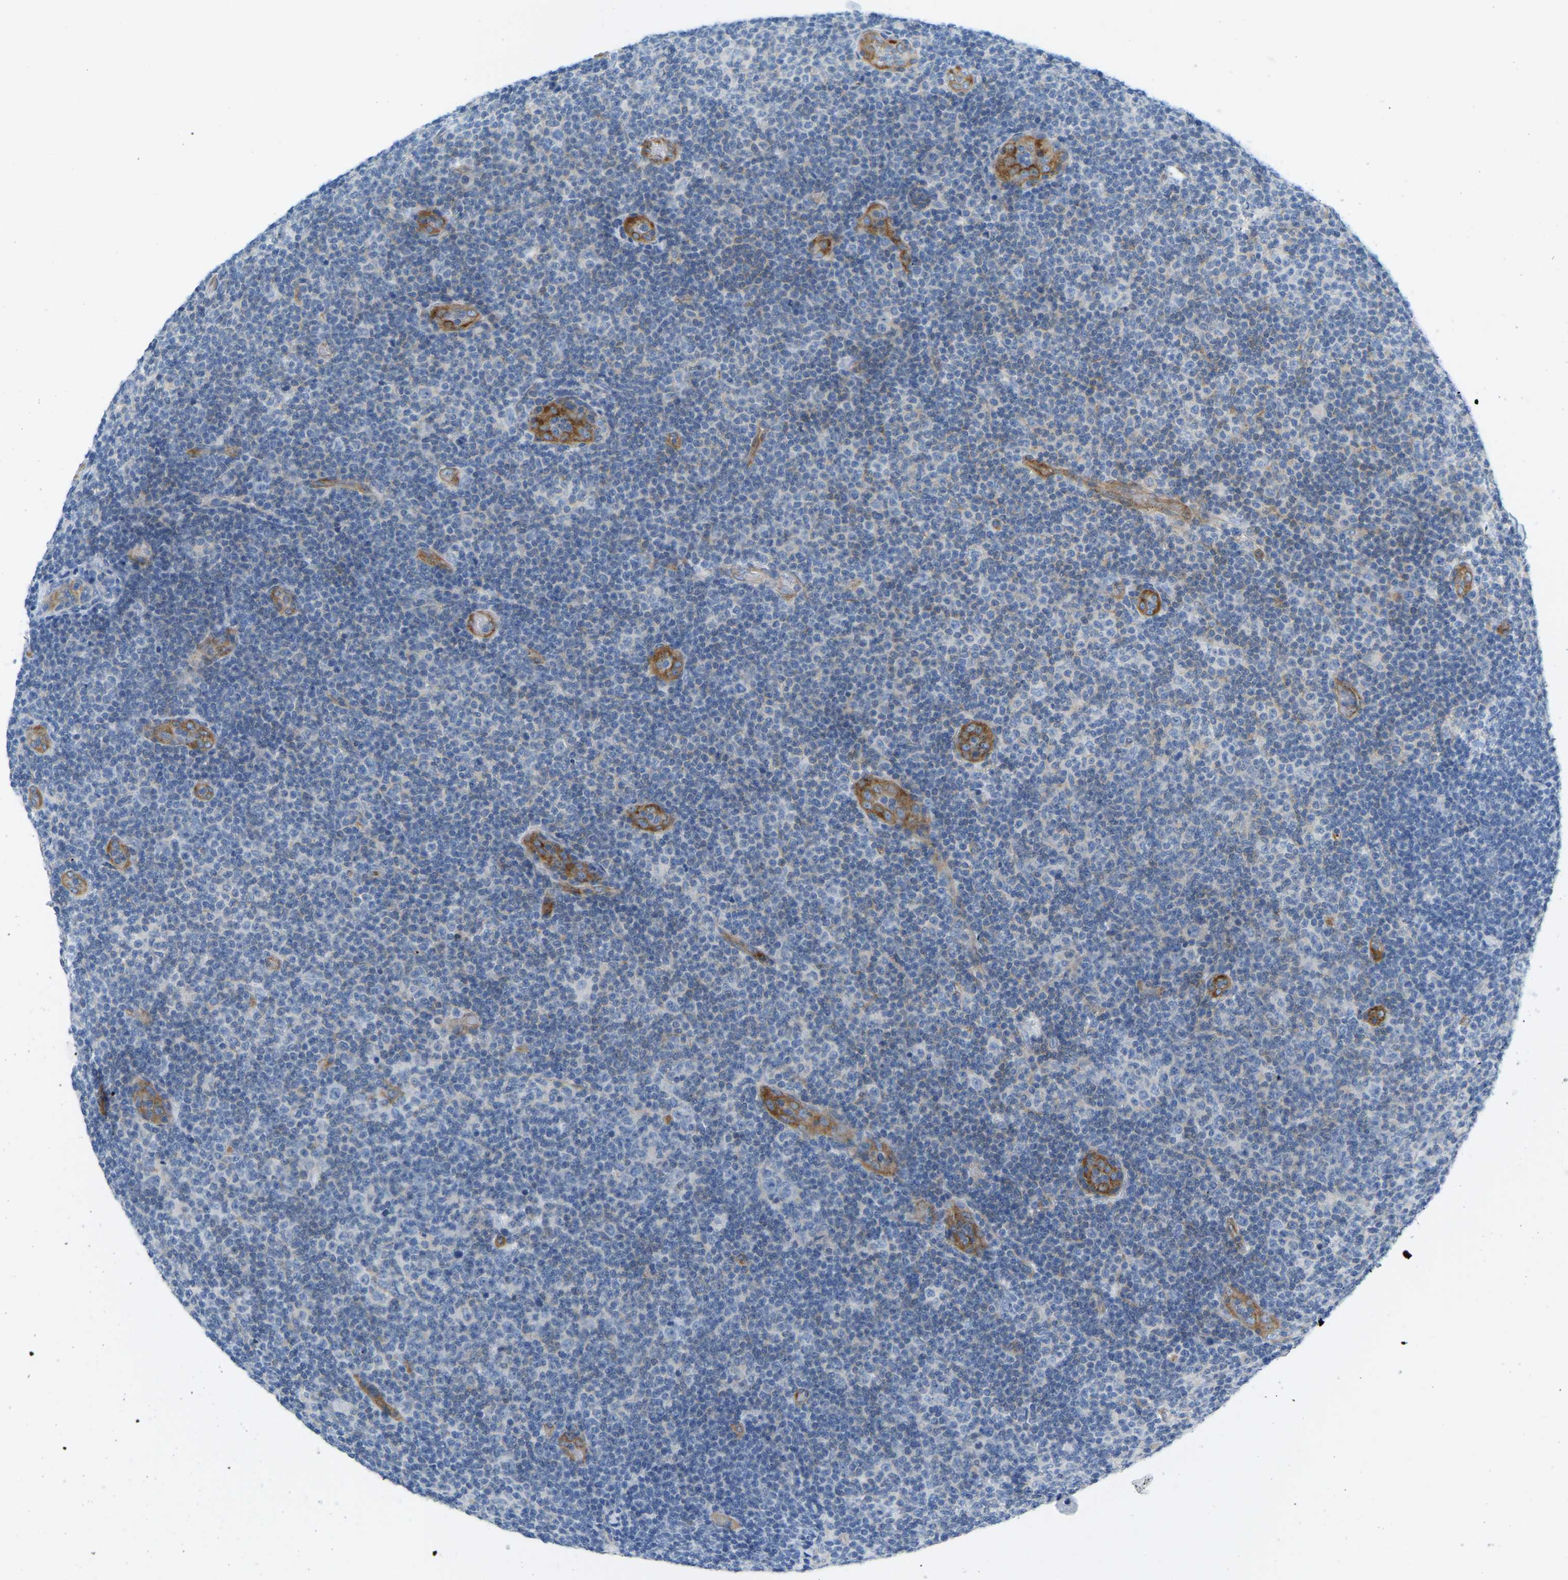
{"staining": {"intensity": "negative", "quantity": "none", "location": "none"}, "tissue": "lymphoma", "cell_type": "Tumor cells", "image_type": "cancer", "snomed": [{"axis": "morphology", "description": "Malignant lymphoma, non-Hodgkin's type, Low grade"}, {"axis": "topography", "description": "Lymph node"}], "caption": "Human malignant lymphoma, non-Hodgkin's type (low-grade) stained for a protein using immunohistochemistry displays no expression in tumor cells.", "gene": "MYL3", "patient": {"sex": "male", "age": 83}}